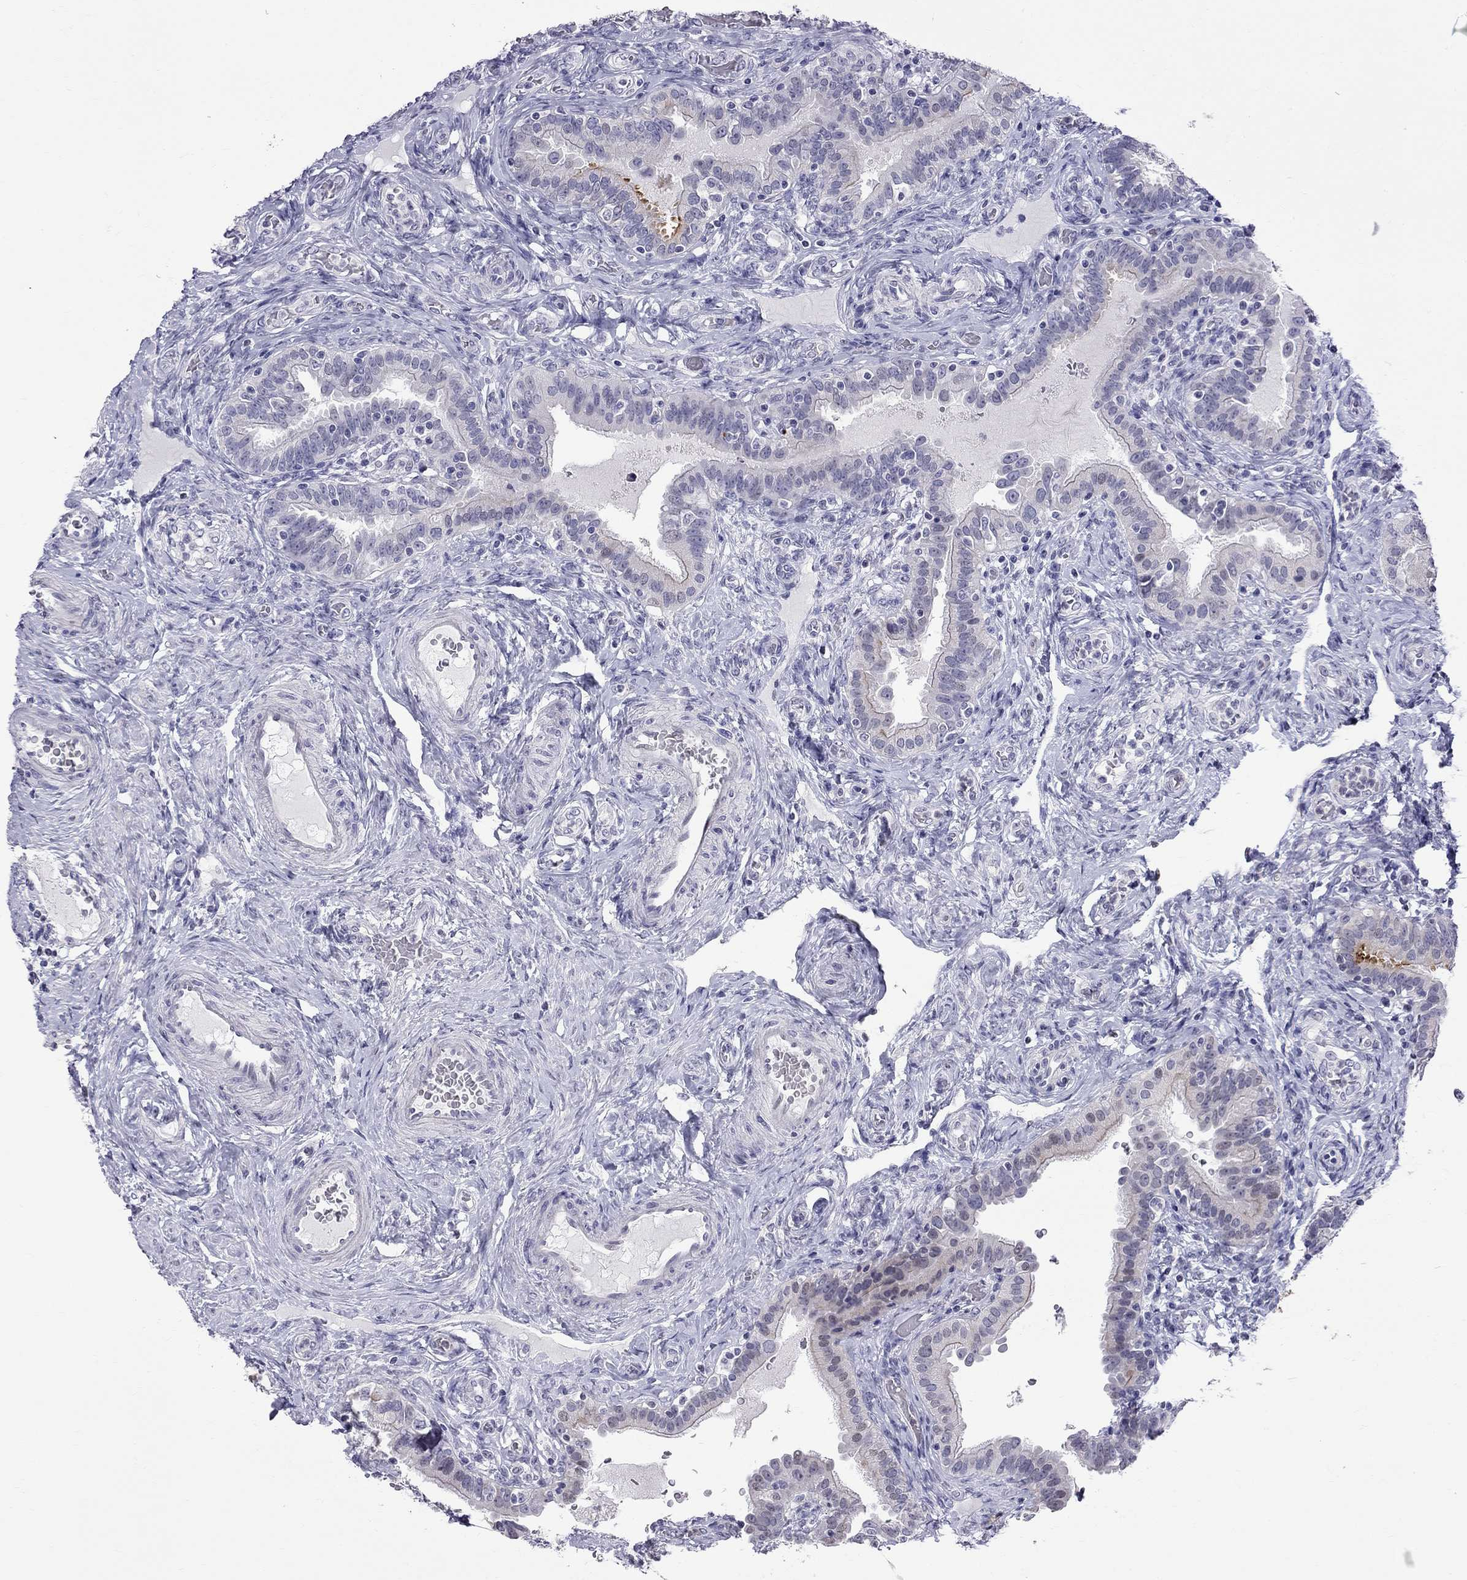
{"staining": {"intensity": "moderate", "quantity": "<25%", "location": "cytoplasmic/membranous"}, "tissue": "fallopian tube", "cell_type": "Glandular cells", "image_type": "normal", "snomed": [{"axis": "morphology", "description": "Normal tissue, NOS"}, {"axis": "topography", "description": "Fallopian tube"}, {"axis": "topography", "description": "Ovary"}], "caption": "An IHC histopathology image of benign tissue is shown. Protein staining in brown highlights moderate cytoplasmic/membranous positivity in fallopian tube within glandular cells.", "gene": "MUC15", "patient": {"sex": "female", "age": 41}}